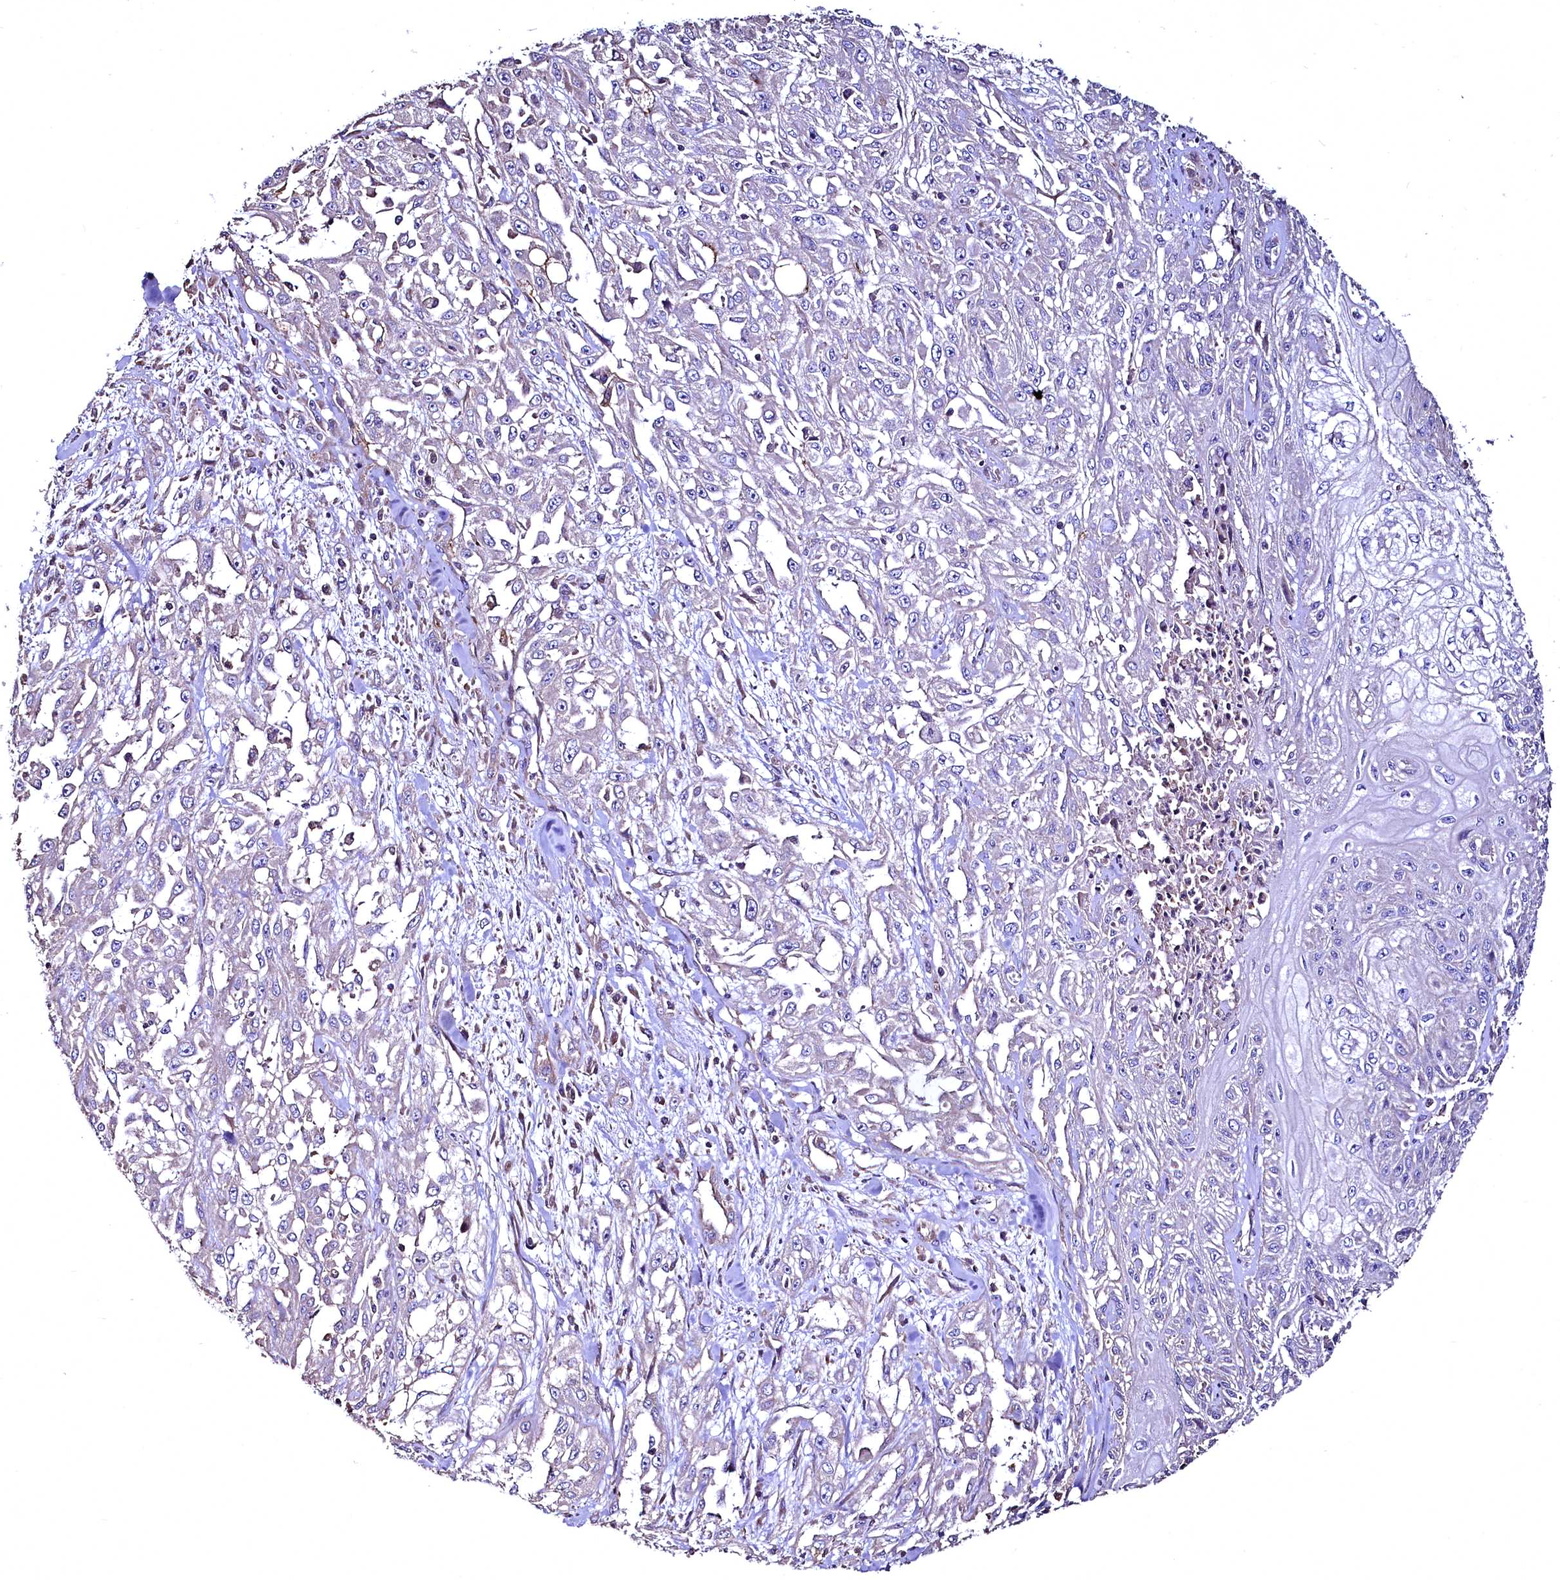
{"staining": {"intensity": "negative", "quantity": "none", "location": "none"}, "tissue": "skin cancer", "cell_type": "Tumor cells", "image_type": "cancer", "snomed": [{"axis": "morphology", "description": "Squamous cell carcinoma, NOS"}, {"axis": "morphology", "description": "Squamous cell carcinoma, metastatic, NOS"}, {"axis": "topography", "description": "Skin"}, {"axis": "topography", "description": "Lymph node"}], "caption": "IHC histopathology image of skin squamous cell carcinoma stained for a protein (brown), which shows no staining in tumor cells.", "gene": "TBCEL", "patient": {"sex": "male", "age": 75}}